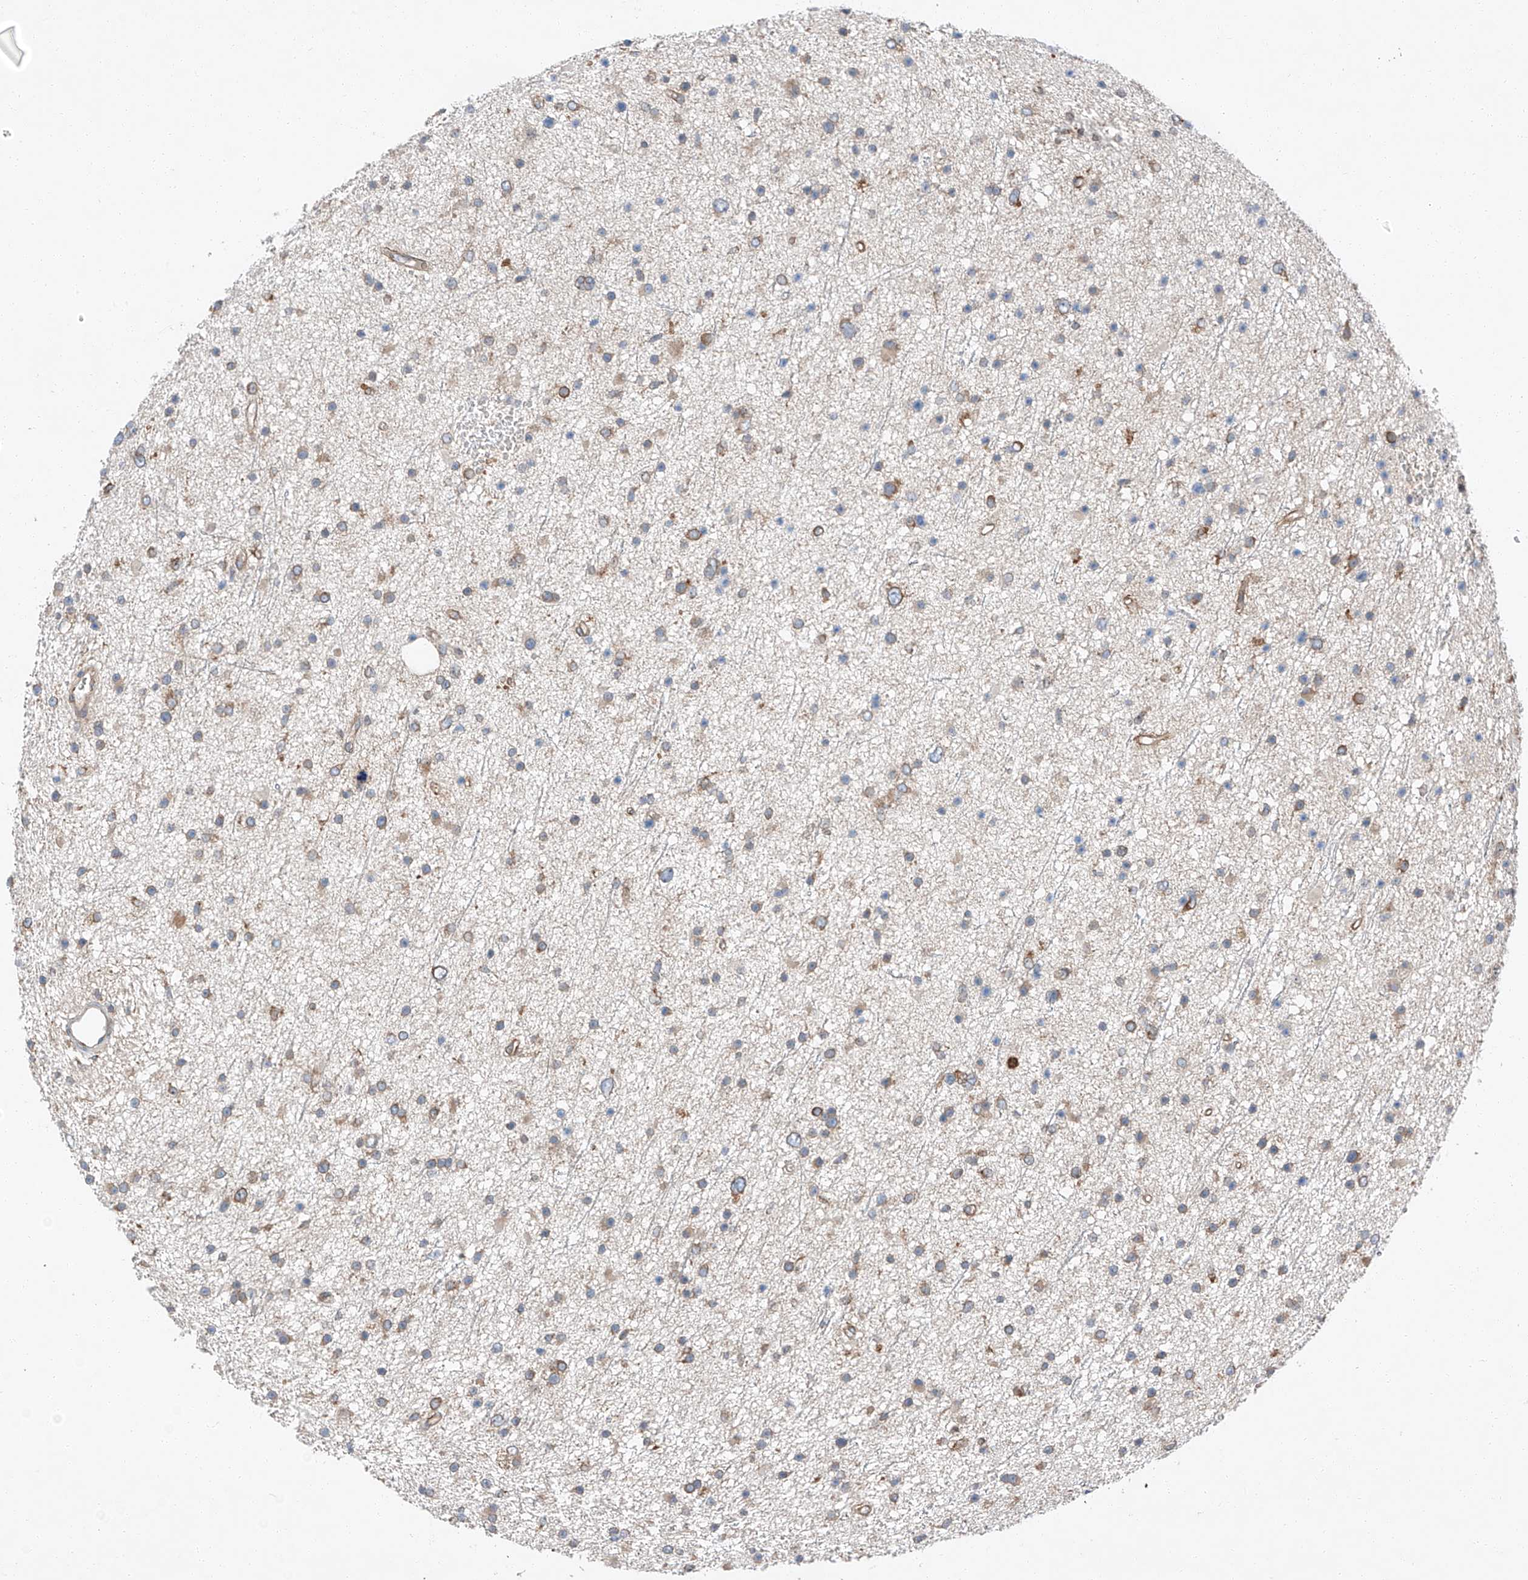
{"staining": {"intensity": "moderate", "quantity": ">75%", "location": "cytoplasmic/membranous"}, "tissue": "glioma", "cell_type": "Tumor cells", "image_type": "cancer", "snomed": [{"axis": "morphology", "description": "Glioma, malignant, Low grade"}, {"axis": "topography", "description": "Cerebral cortex"}], "caption": "A medium amount of moderate cytoplasmic/membranous staining is seen in approximately >75% of tumor cells in glioma tissue.", "gene": "ZC3H15", "patient": {"sex": "female", "age": 39}}